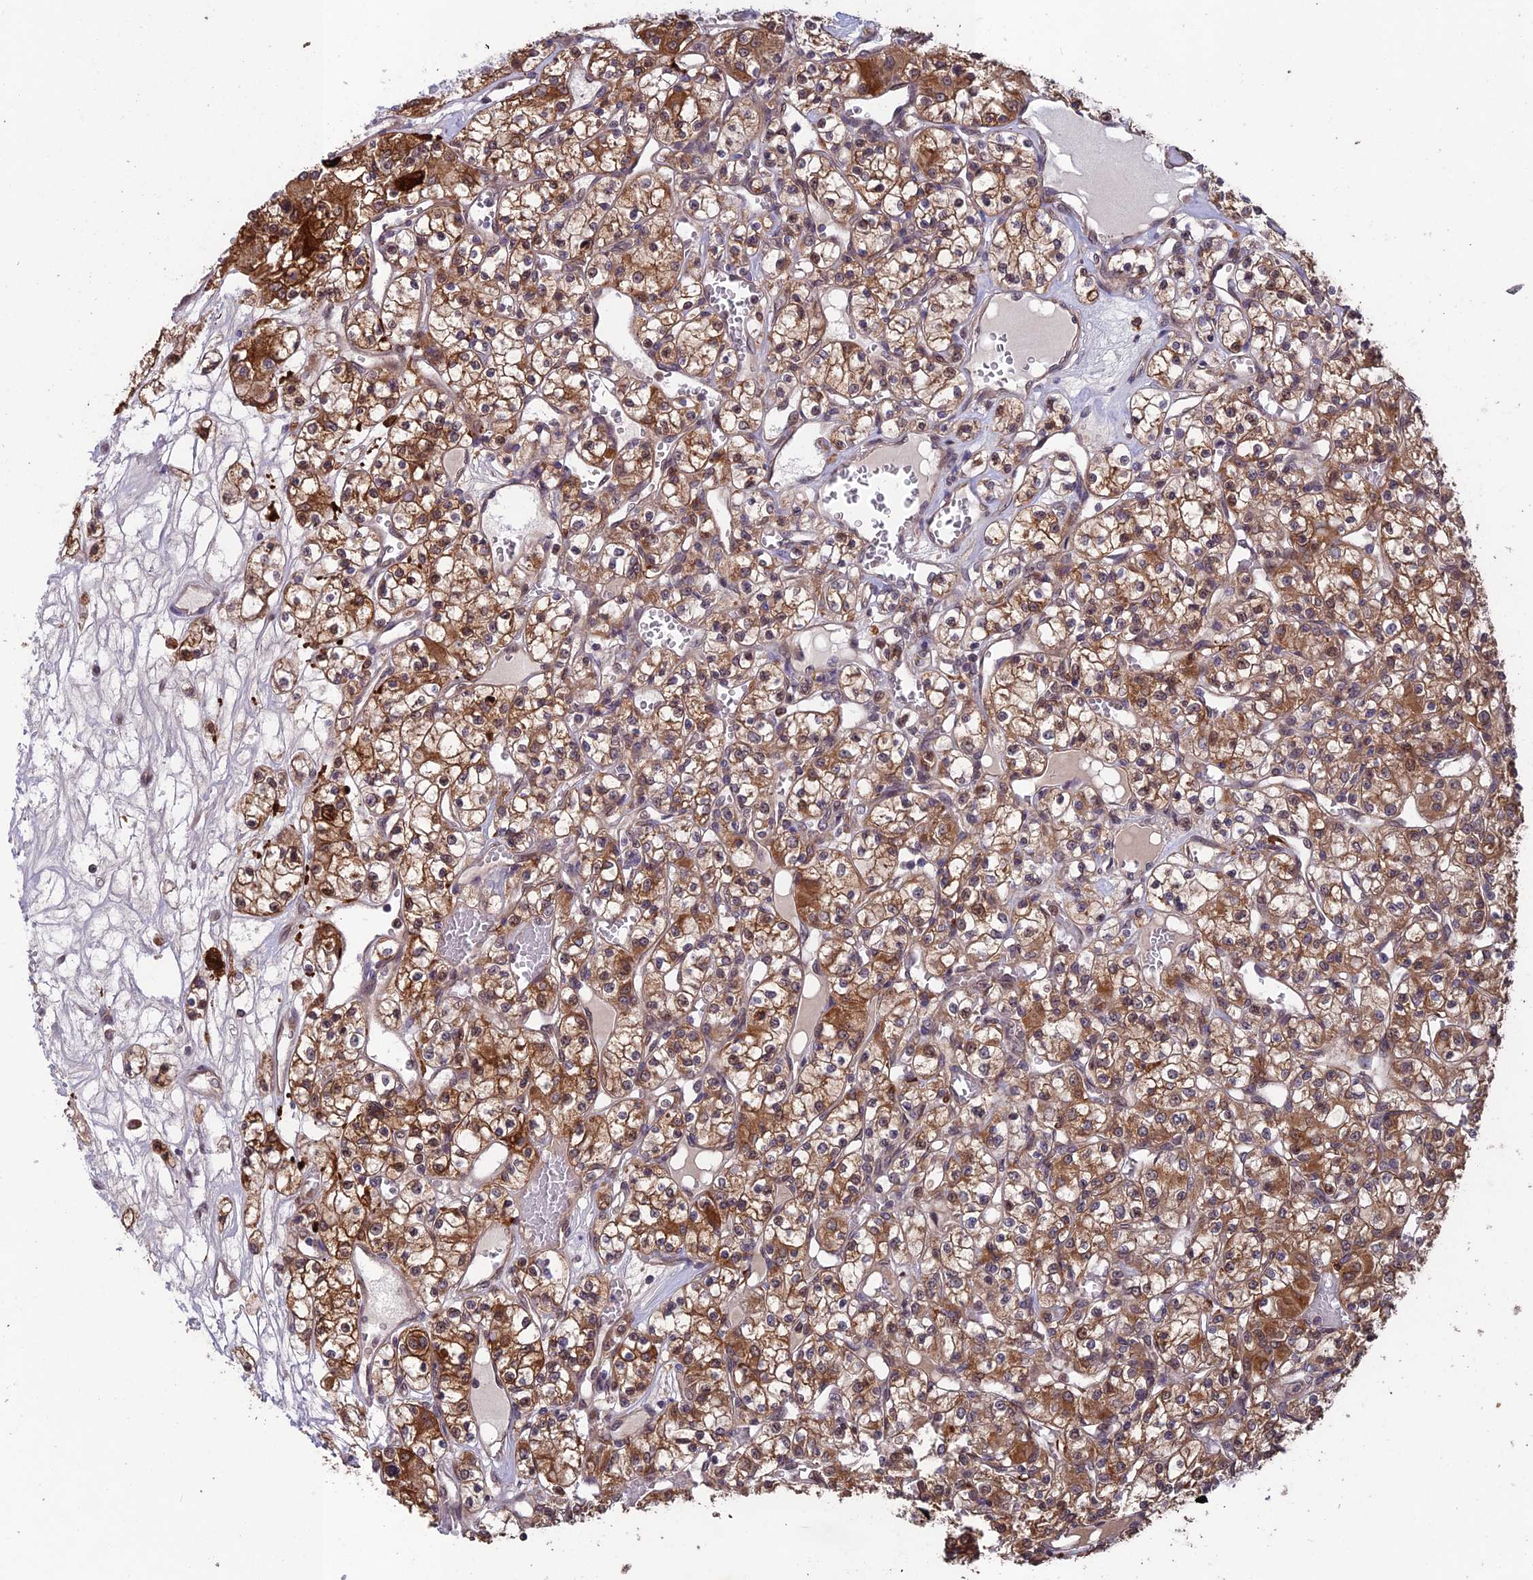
{"staining": {"intensity": "moderate", "quantity": ">75%", "location": "cytoplasmic/membranous"}, "tissue": "renal cancer", "cell_type": "Tumor cells", "image_type": "cancer", "snomed": [{"axis": "morphology", "description": "Adenocarcinoma, NOS"}, {"axis": "topography", "description": "Kidney"}], "caption": "IHC photomicrograph of neoplastic tissue: renal adenocarcinoma stained using immunohistochemistry (IHC) exhibits medium levels of moderate protein expression localized specifically in the cytoplasmic/membranous of tumor cells, appearing as a cytoplasmic/membranous brown color.", "gene": "MAST2", "patient": {"sex": "female", "age": 59}}